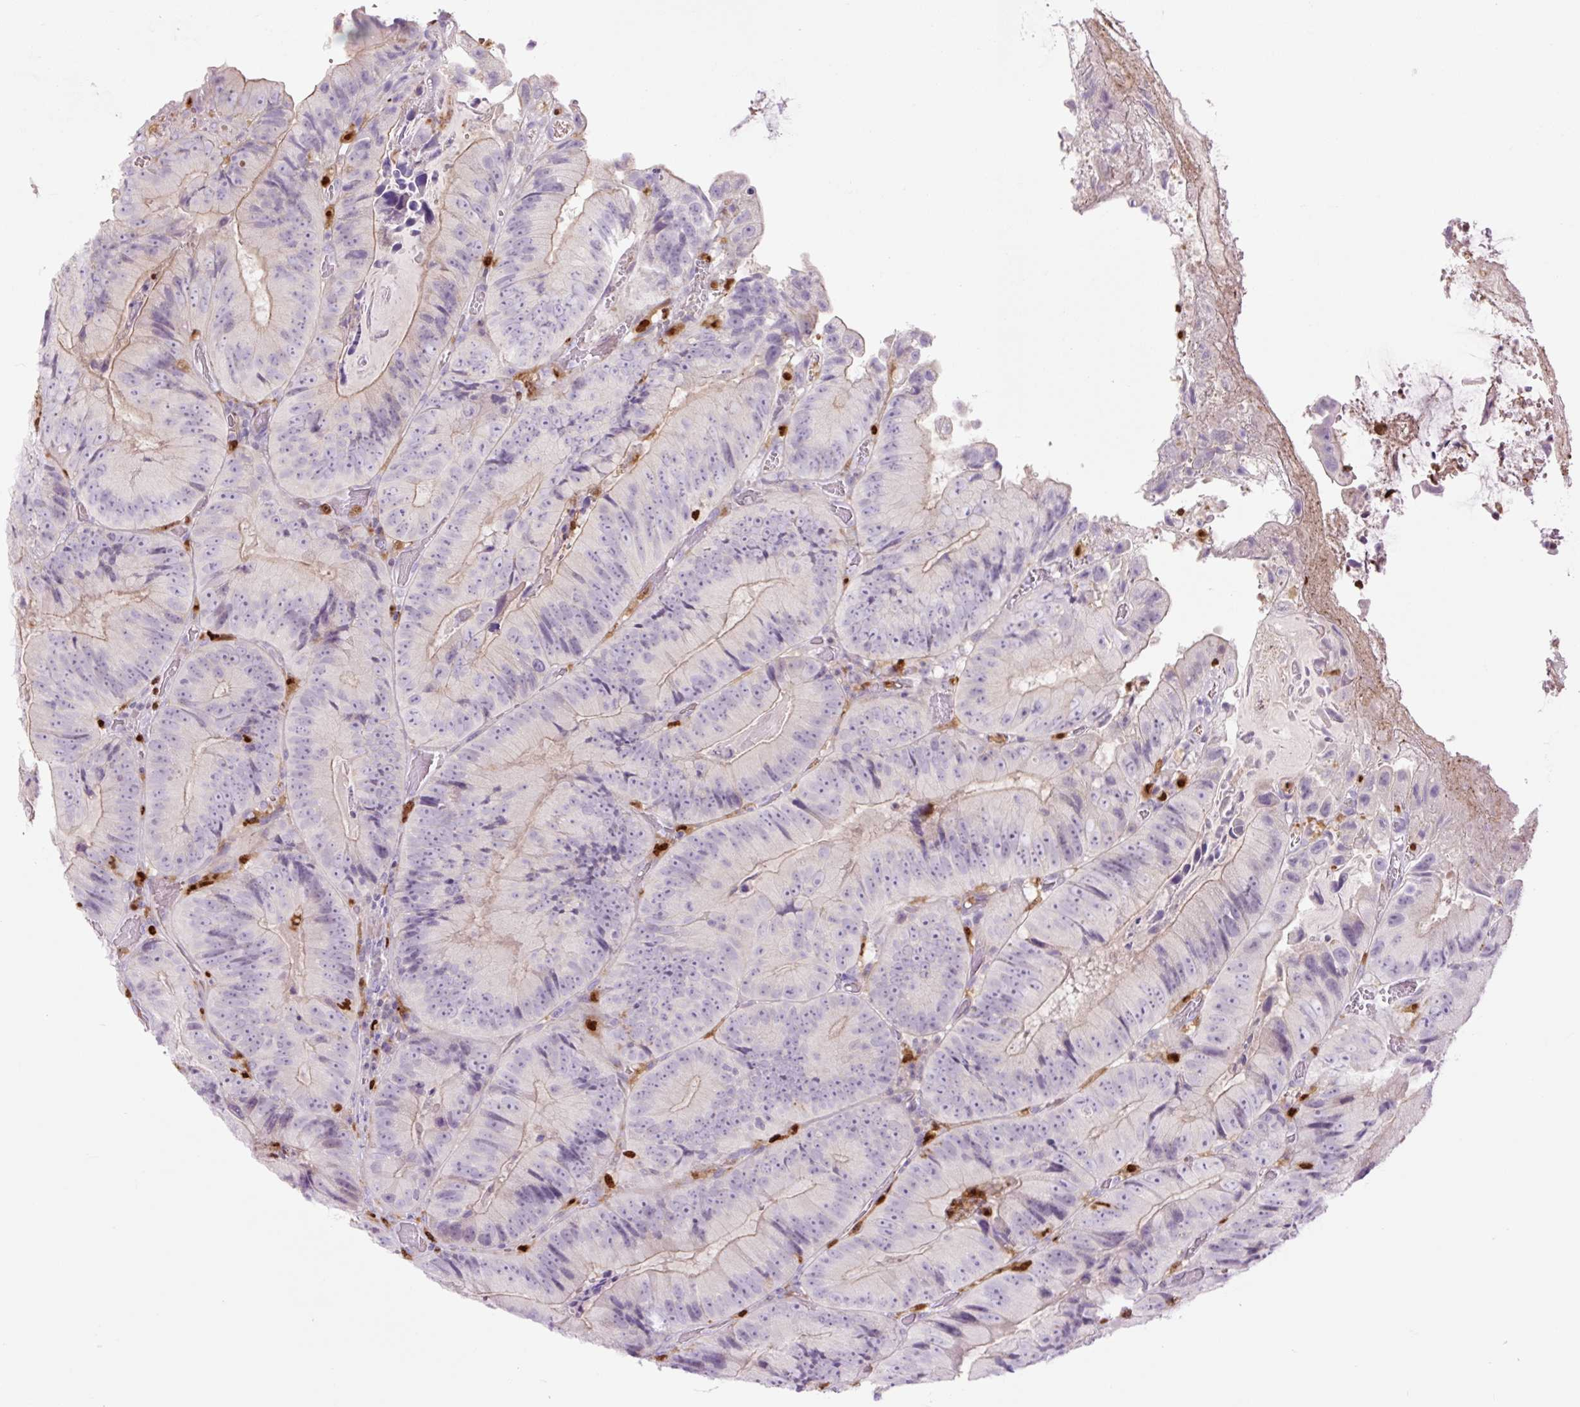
{"staining": {"intensity": "weak", "quantity": "<25%", "location": "cytoplasmic/membranous"}, "tissue": "colorectal cancer", "cell_type": "Tumor cells", "image_type": "cancer", "snomed": [{"axis": "morphology", "description": "Adenocarcinoma, NOS"}, {"axis": "topography", "description": "Colon"}], "caption": "High power microscopy histopathology image of an immunohistochemistry (IHC) micrograph of adenocarcinoma (colorectal), revealing no significant expression in tumor cells.", "gene": "SPI1", "patient": {"sex": "female", "age": 86}}